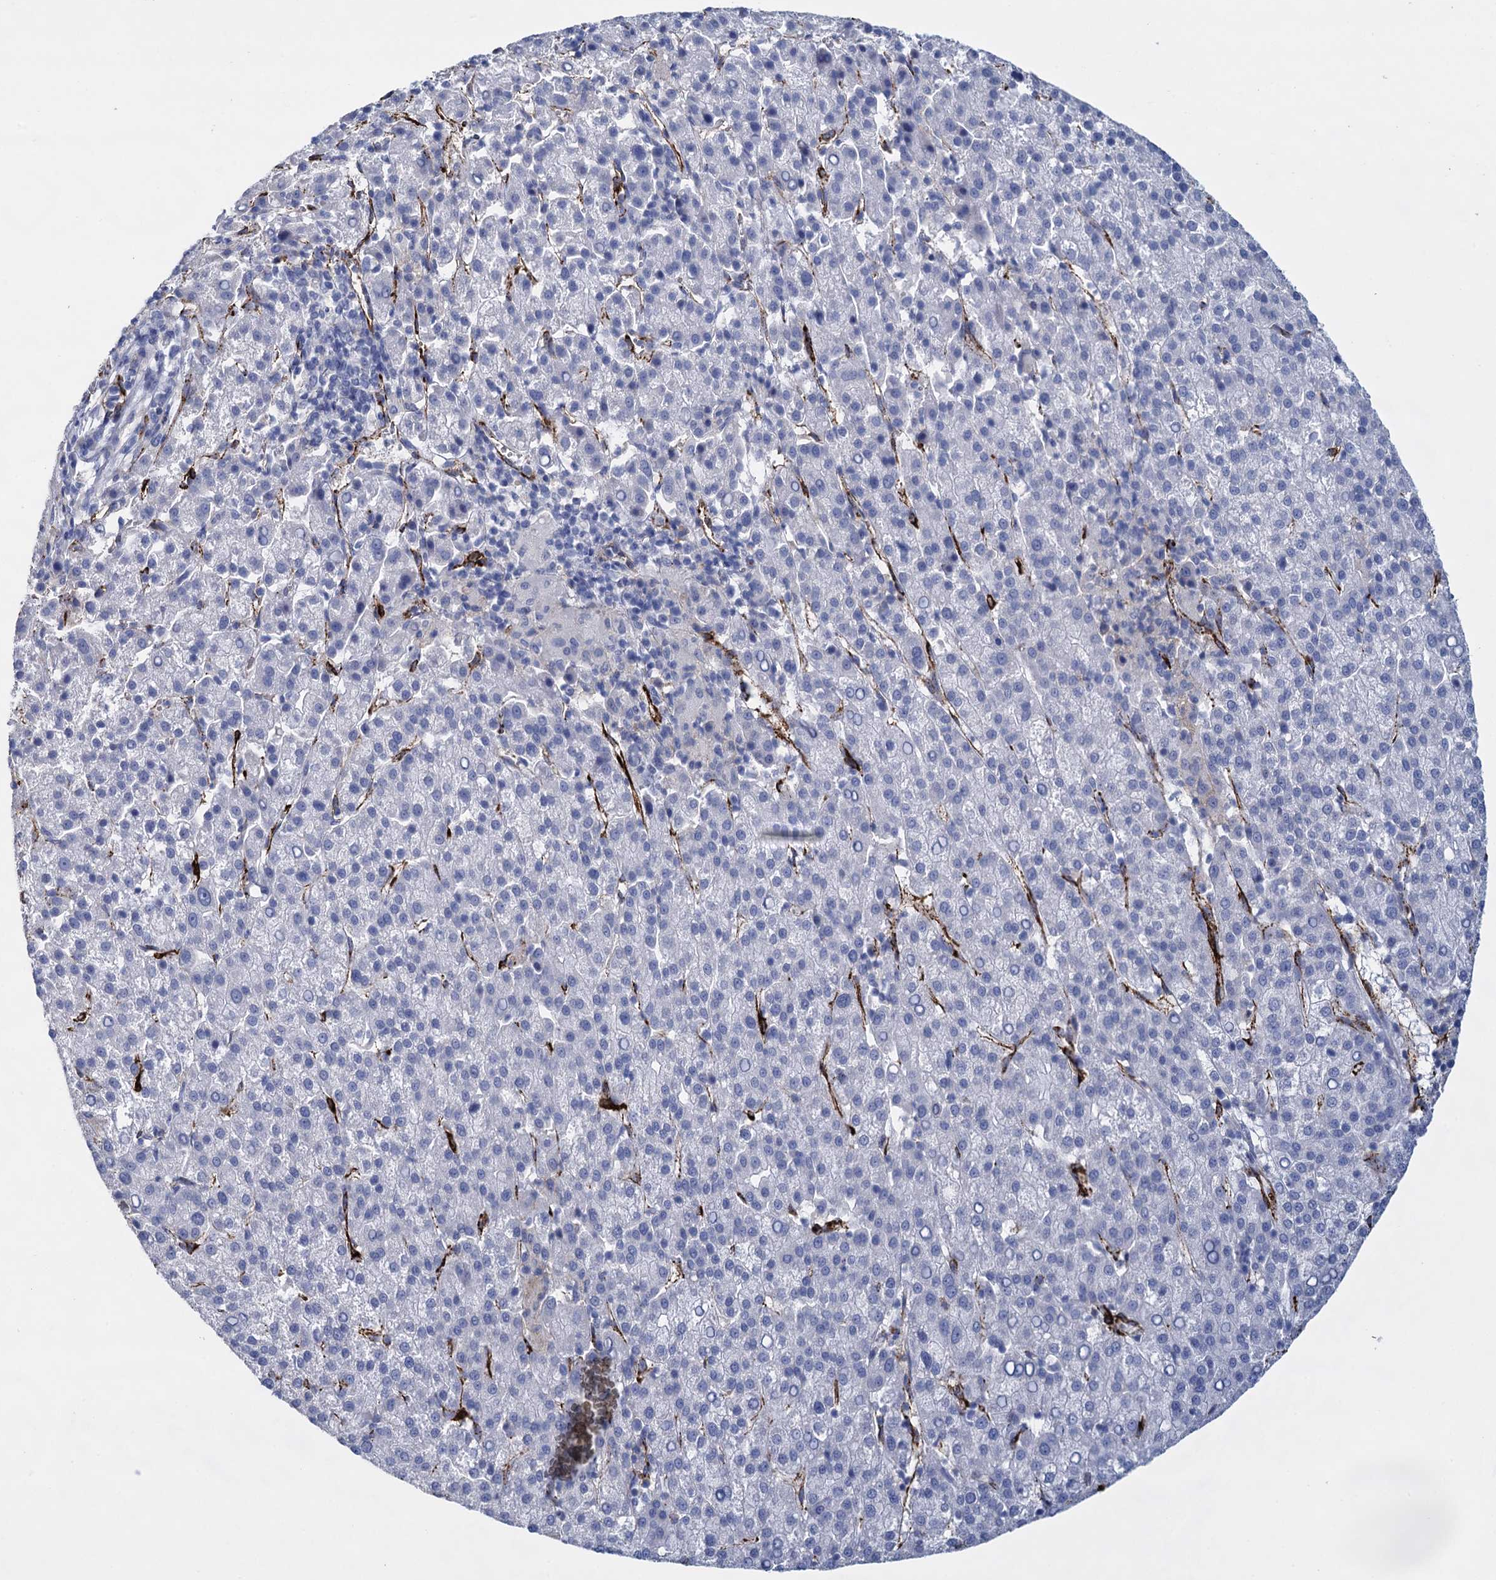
{"staining": {"intensity": "negative", "quantity": "none", "location": "none"}, "tissue": "liver cancer", "cell_type": "Tumor cells", "image_type": "cancer", "snomed": [{"axis": "morphology", "description": "Carcinoma, Hepatocellular, NOS"}, {"axis": "topography", "description": "Liver"}], "caption": "IHC image of neoplastic tissue: hepatocellular carcinoma (liver) stained with DAB (3,3'-diaminobenzidine) reveals no significant protein staining in tumor cells.", "gene": "SNCG", "patient": {"sex": "female", "age": 58}}